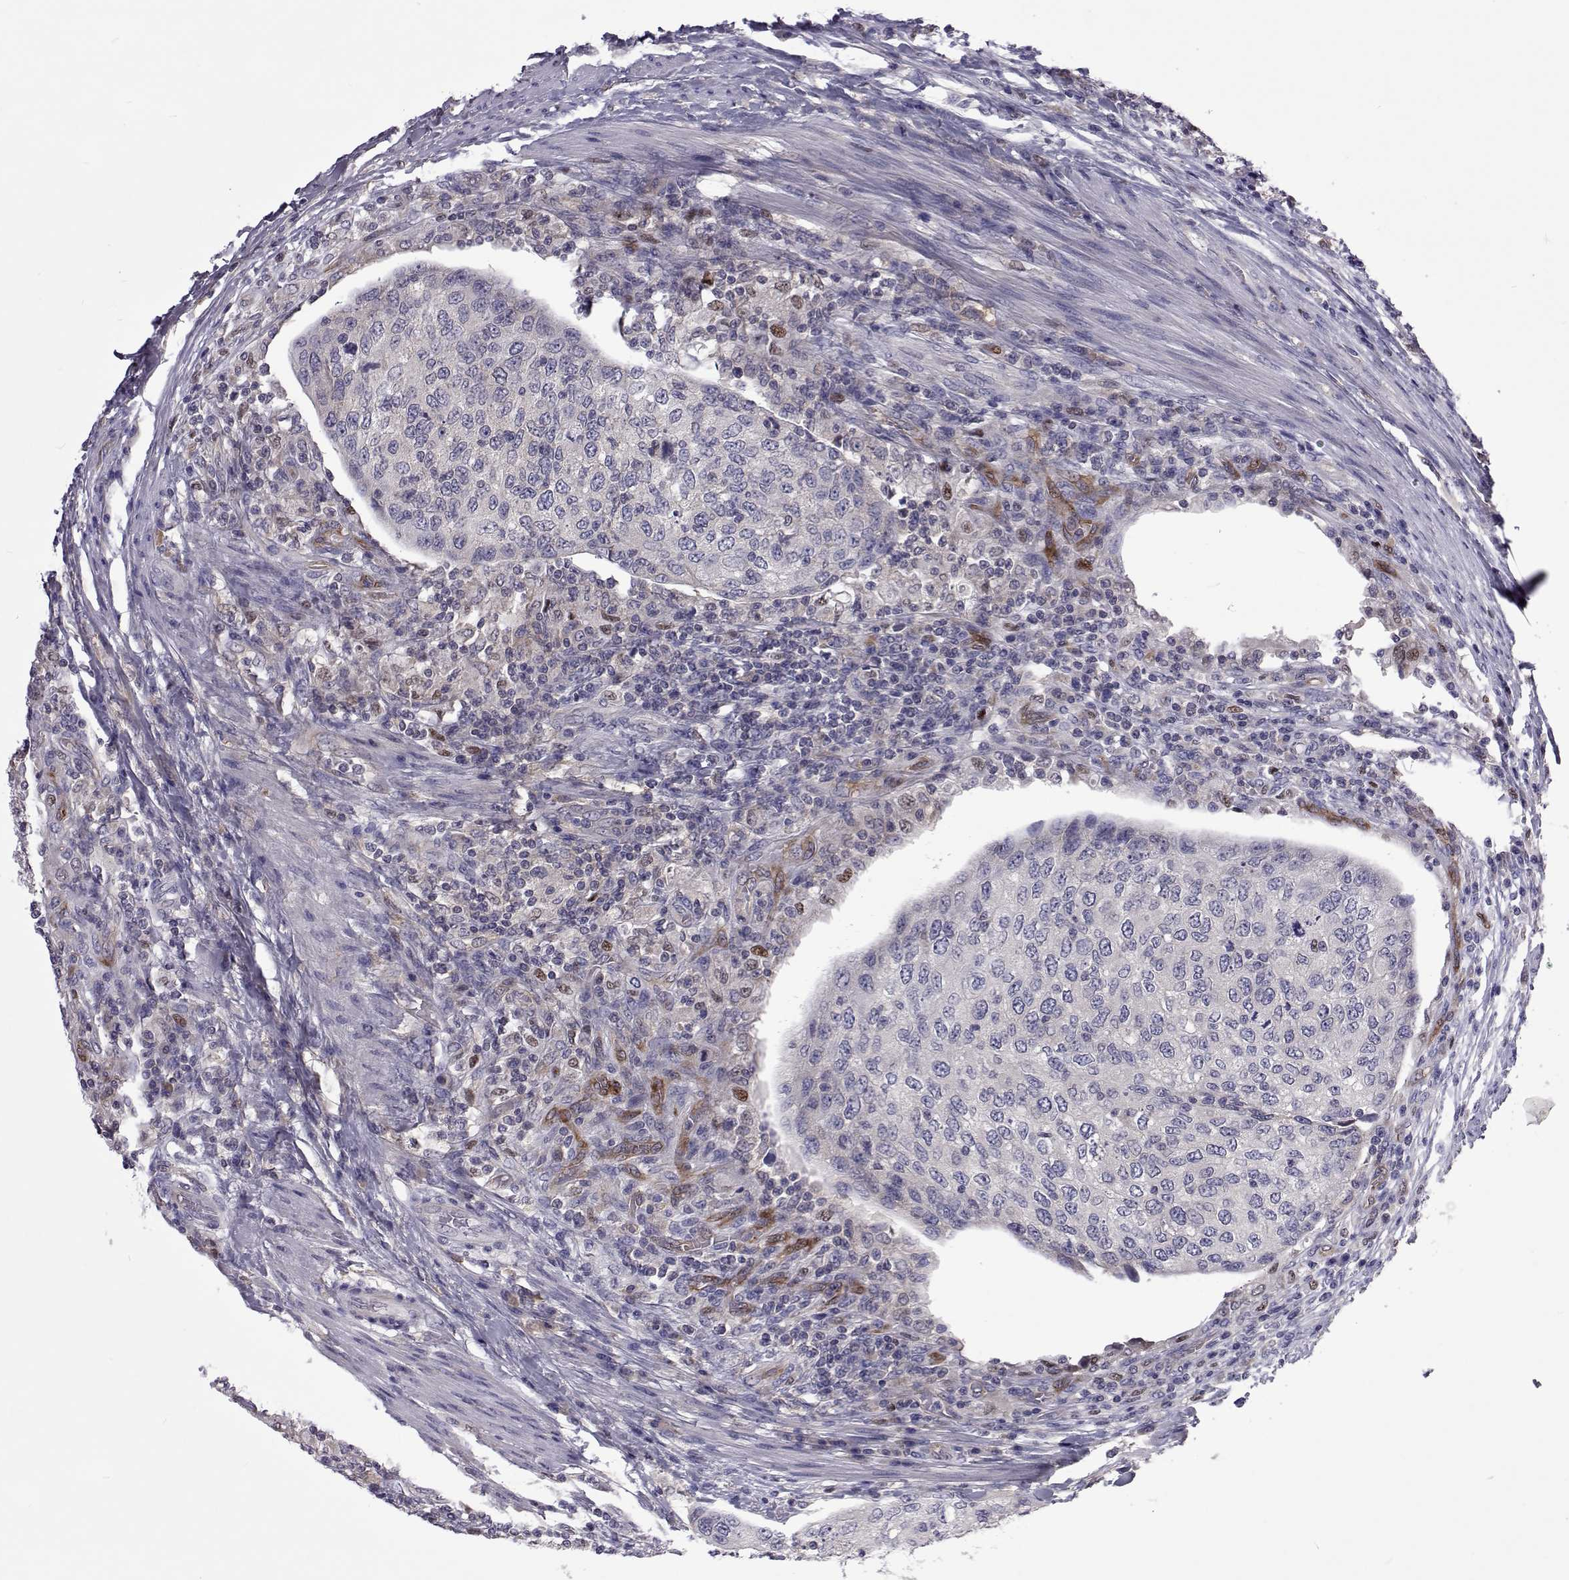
{"staining": {"intensity": "negative", "quantity": "none", "location": "none"}, "tissue": "urothelial cancer", "cell_type": "Tumor cells", "image_type": "cancer", "snomed": [{"axis": "morphology", "description": "Urothelial carcinoma, High grade"}, {"axis": "topography", "description": "Urinary bladder"}], "caption": "Histopathology image shows no significant protein staining in tumor cells of high-grade urothelial carcinoma.", "gene": "TCF15", "patient": {"sex": "female", "age": 78}}